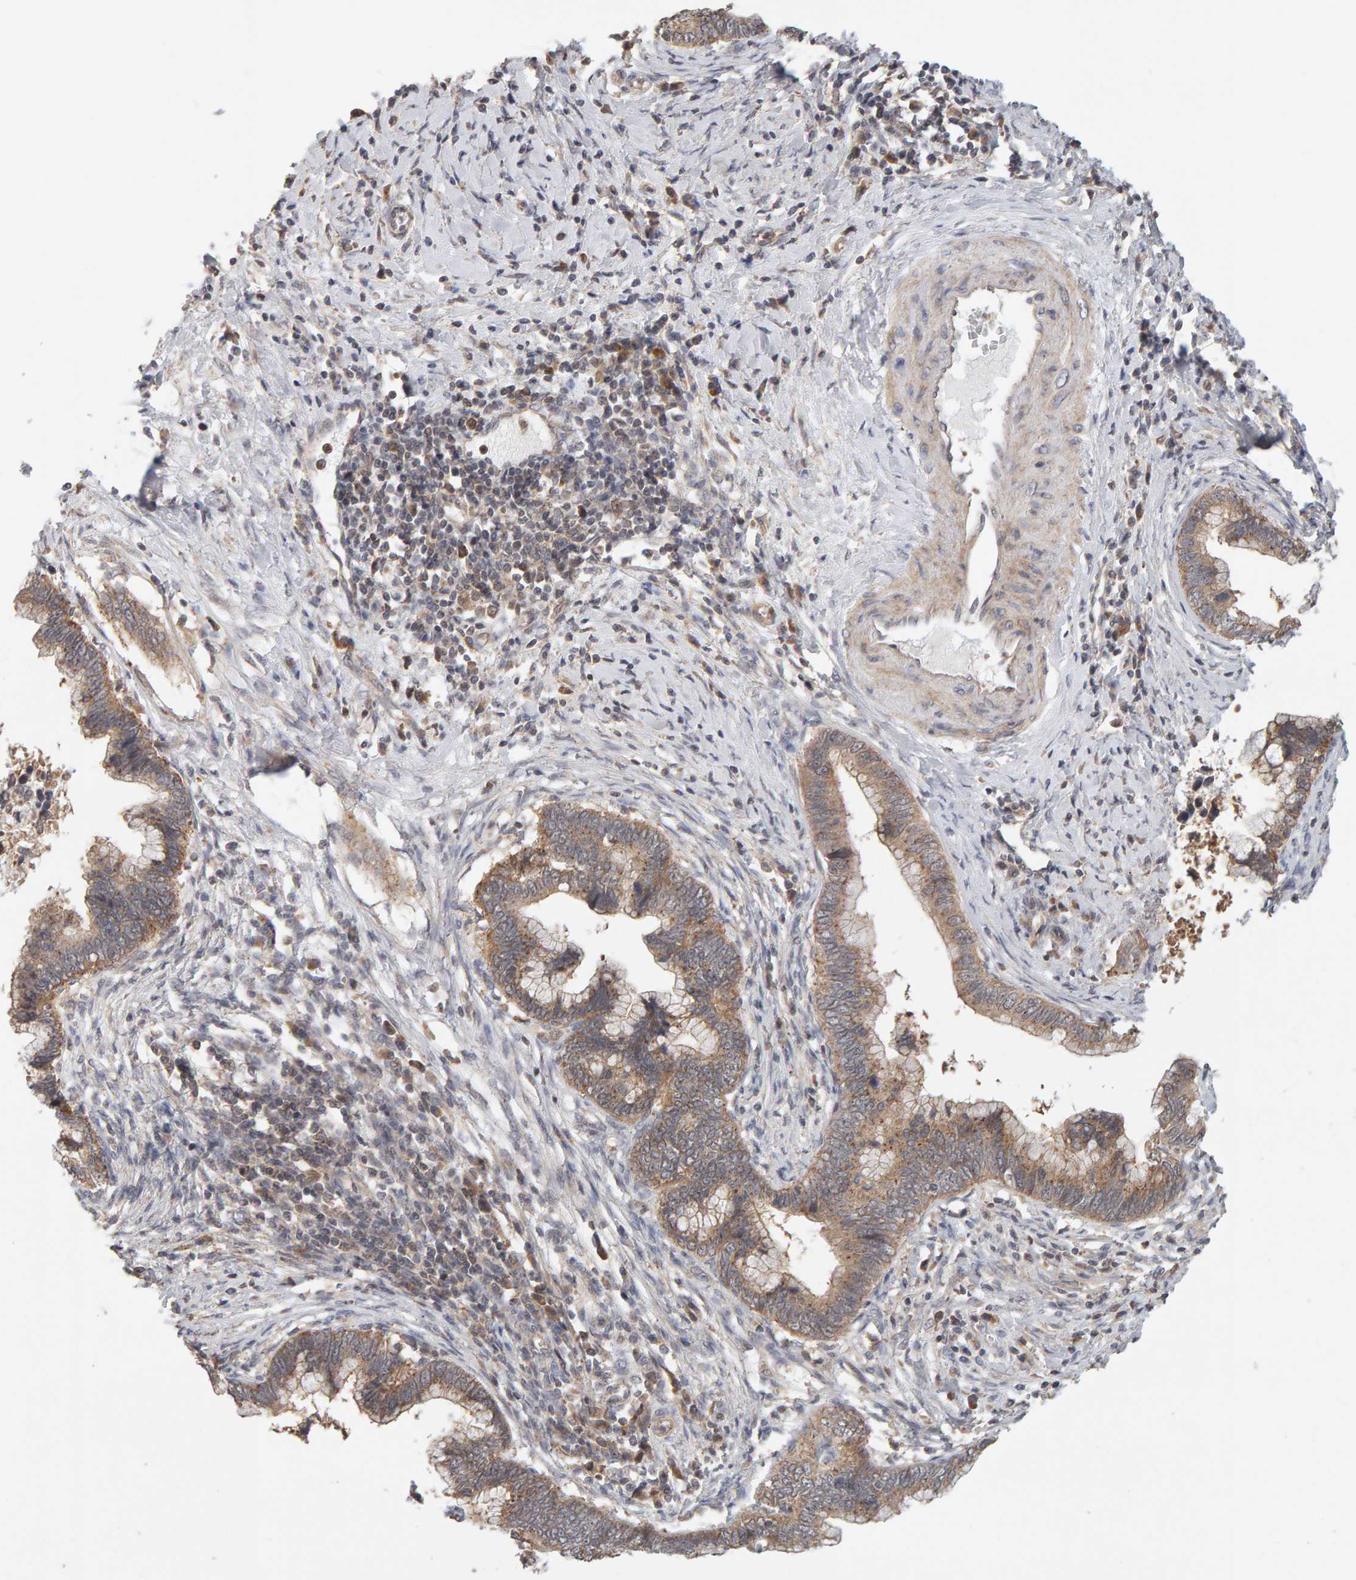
{"staining": {"intensity": "moderate", "quantity": ">75%", "location": "cytoplasmic/membranous"}, "tissue": "cervical cancer", "cell_type": "Tumor cells", "image_type": "cancer", "snomed": [{"axis": "morphology", "description": "Adenocarcinoma, NOS"}, {"axis": "topography", "description": "Cervix"}], "caption": "Immunohistochemistry of human cervical cancer demonstrates medium levels of moderate cytoplasmic/membranous staining in about >75% of tumor cells.", "gene": "DNAJC7", "patient": {"sex": "female", "age": 44}}